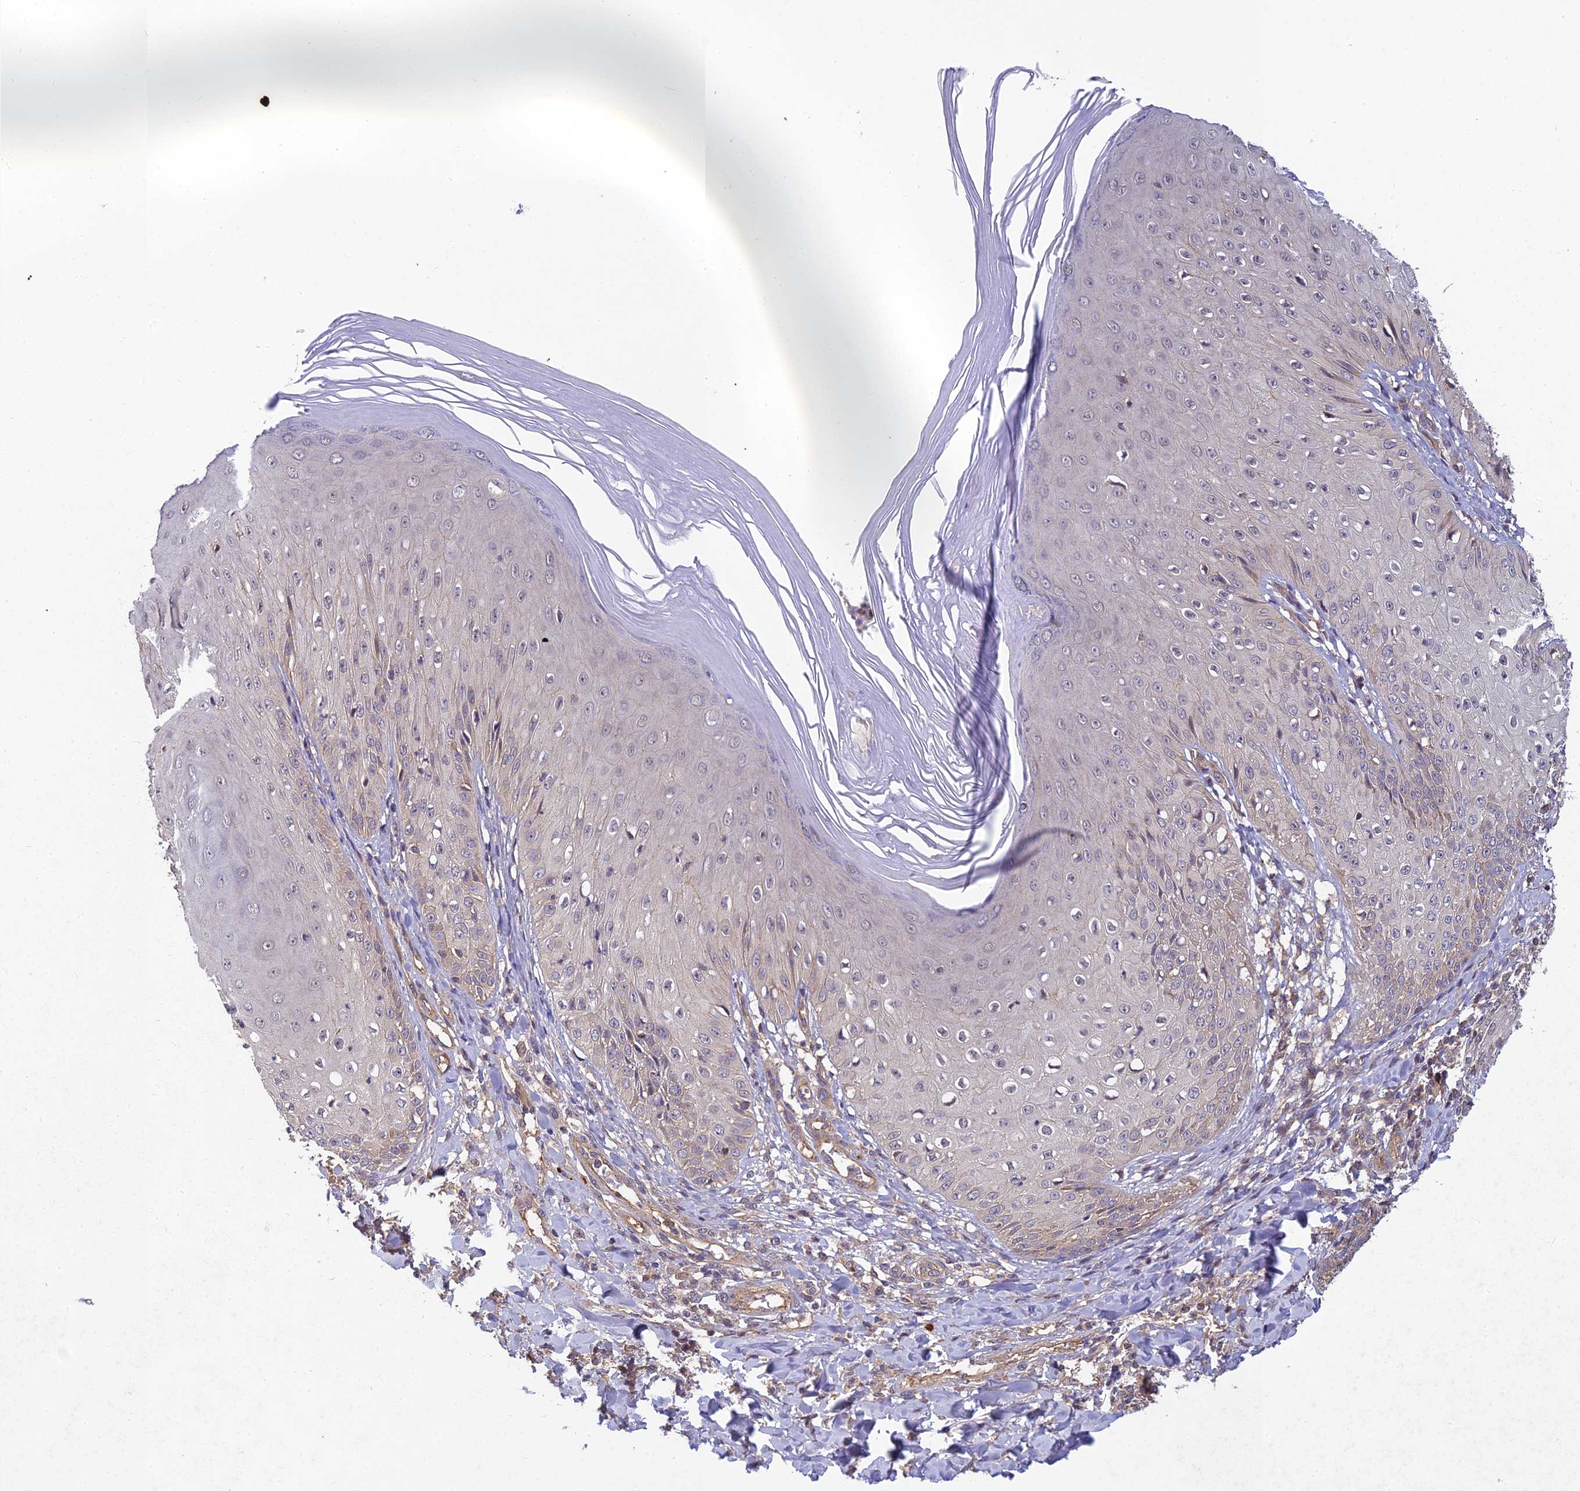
{"staining": {"intensity": "moderate", "quantity": "<25%", "location": "cytoplasmic/membranous"}, "tissue": "skin", "cell_type": "Epidermal cells", "image_type": "normal", "snomed": [{"axis": "morphology", "description": "Normal tissue, NOS"}, {"axis": "morphology", "description": "Inflammation, NOS"}, {"axis": "topography", "description": "Soft tissue"}, {"axis": "topography", "description": "Anal"}], "caption": "Epidermal cells demonstrate moderate cytoplasmic/membranous positivity in about <25% of cells in benign skin. The staining was performed using DAB (3,3'-diaminobenzidine), with brown indicating positive protein expression. Nuclei are stained blue with hematoxylin.", "gene": "PIKFYVE", "patient": {"sex": "female", "age": 15}}